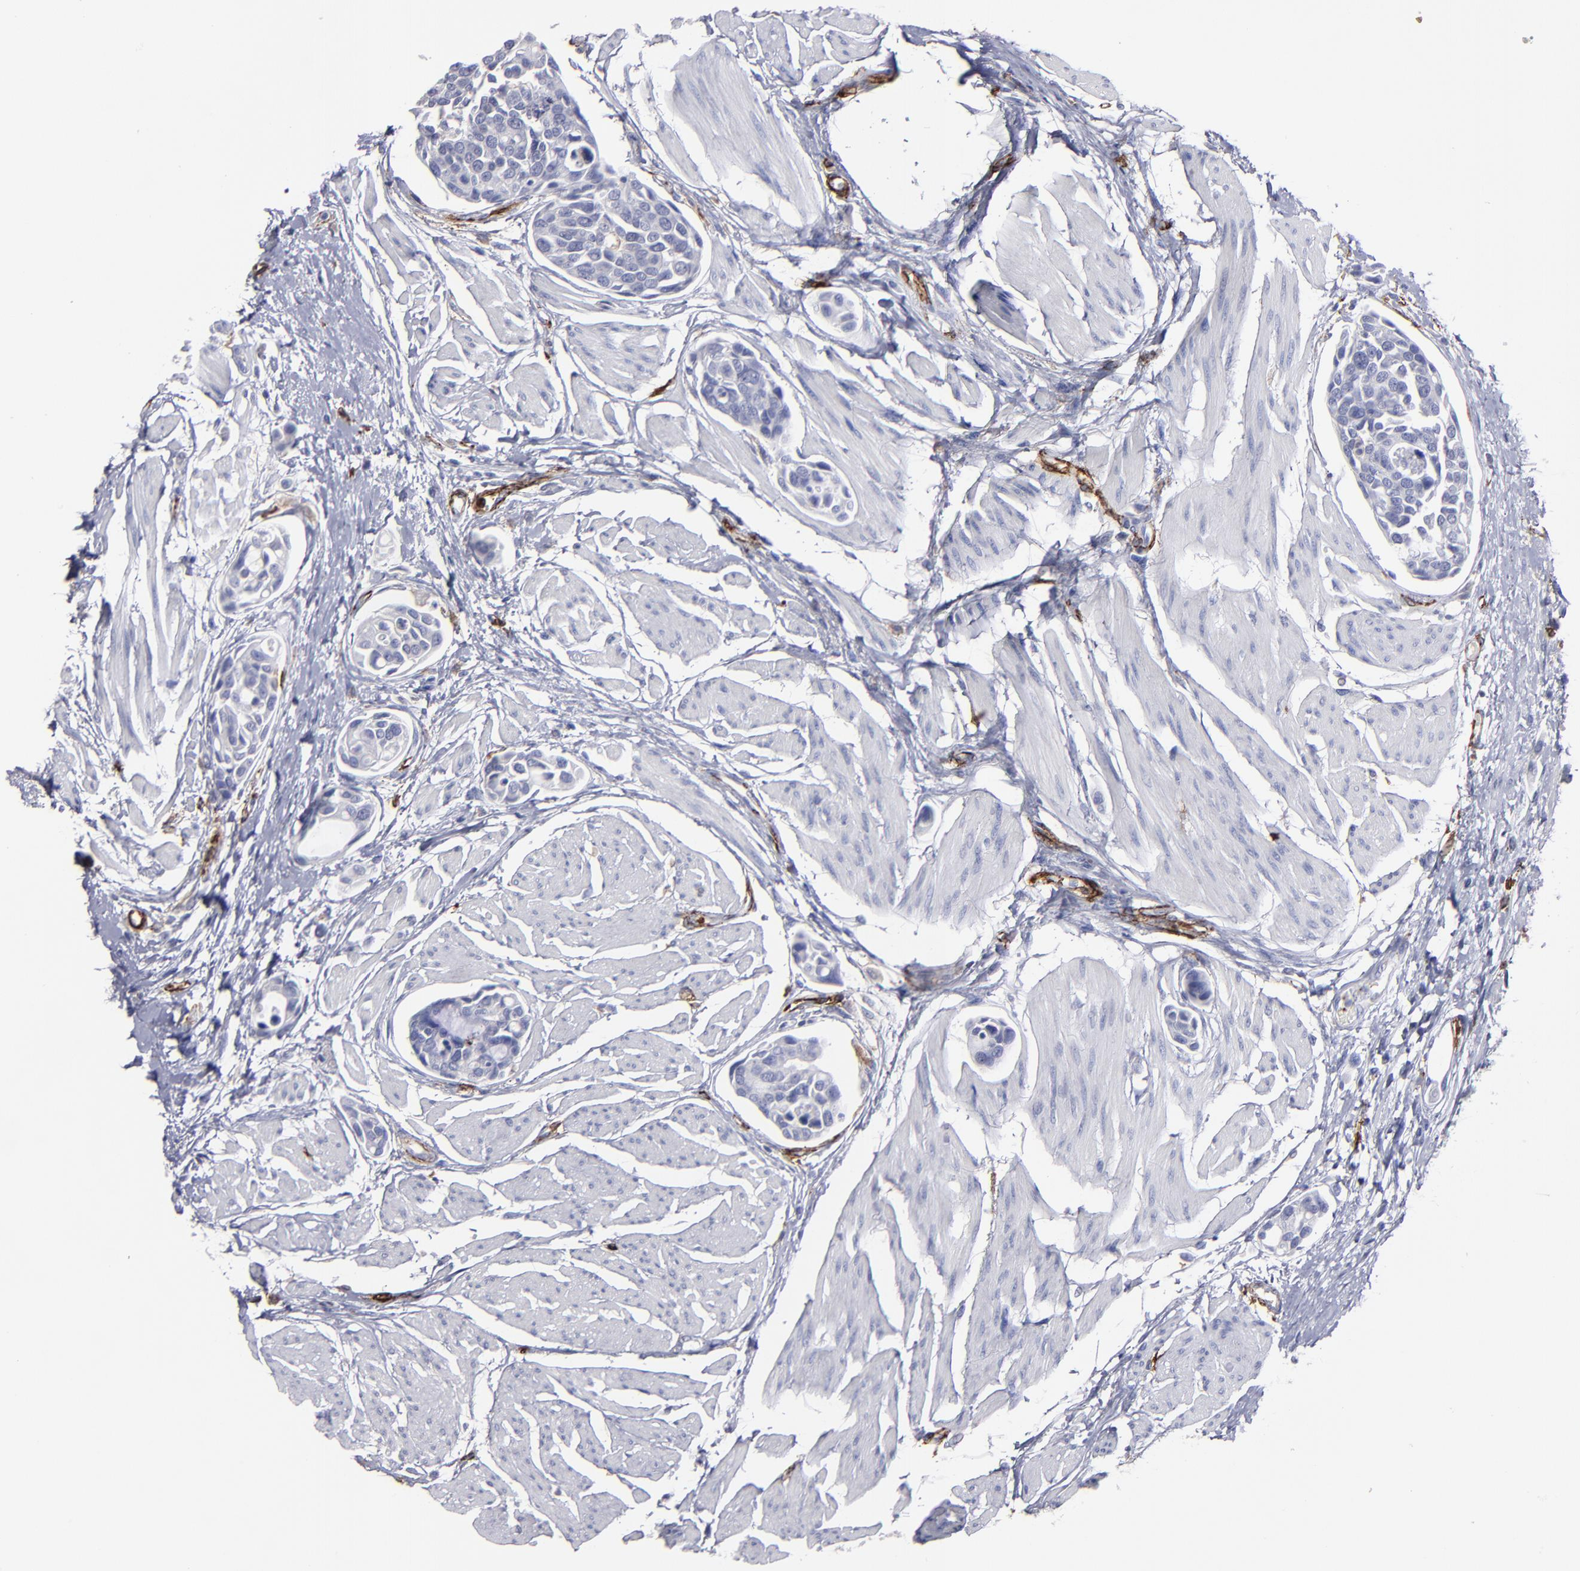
{"staining": {"intensity": "negative", "quantity": "none", "location": "none"}, "tissue": "urothelial cancer", "cell_type": "Tumor cells", "image_type": "cancer", "snomed": [{"axis": "morphology", "description": "Urothelial carcinoma, High grade"}, {"axis": "topography", "description": "Urinary bladder"}], "caption": "An IHC photomicrograph of urothelial cancer is shown. There is no staining in tumor cells of urothelial cancer.", "gene": "CD36", "patient": {"sex": "male", "age": 78}}